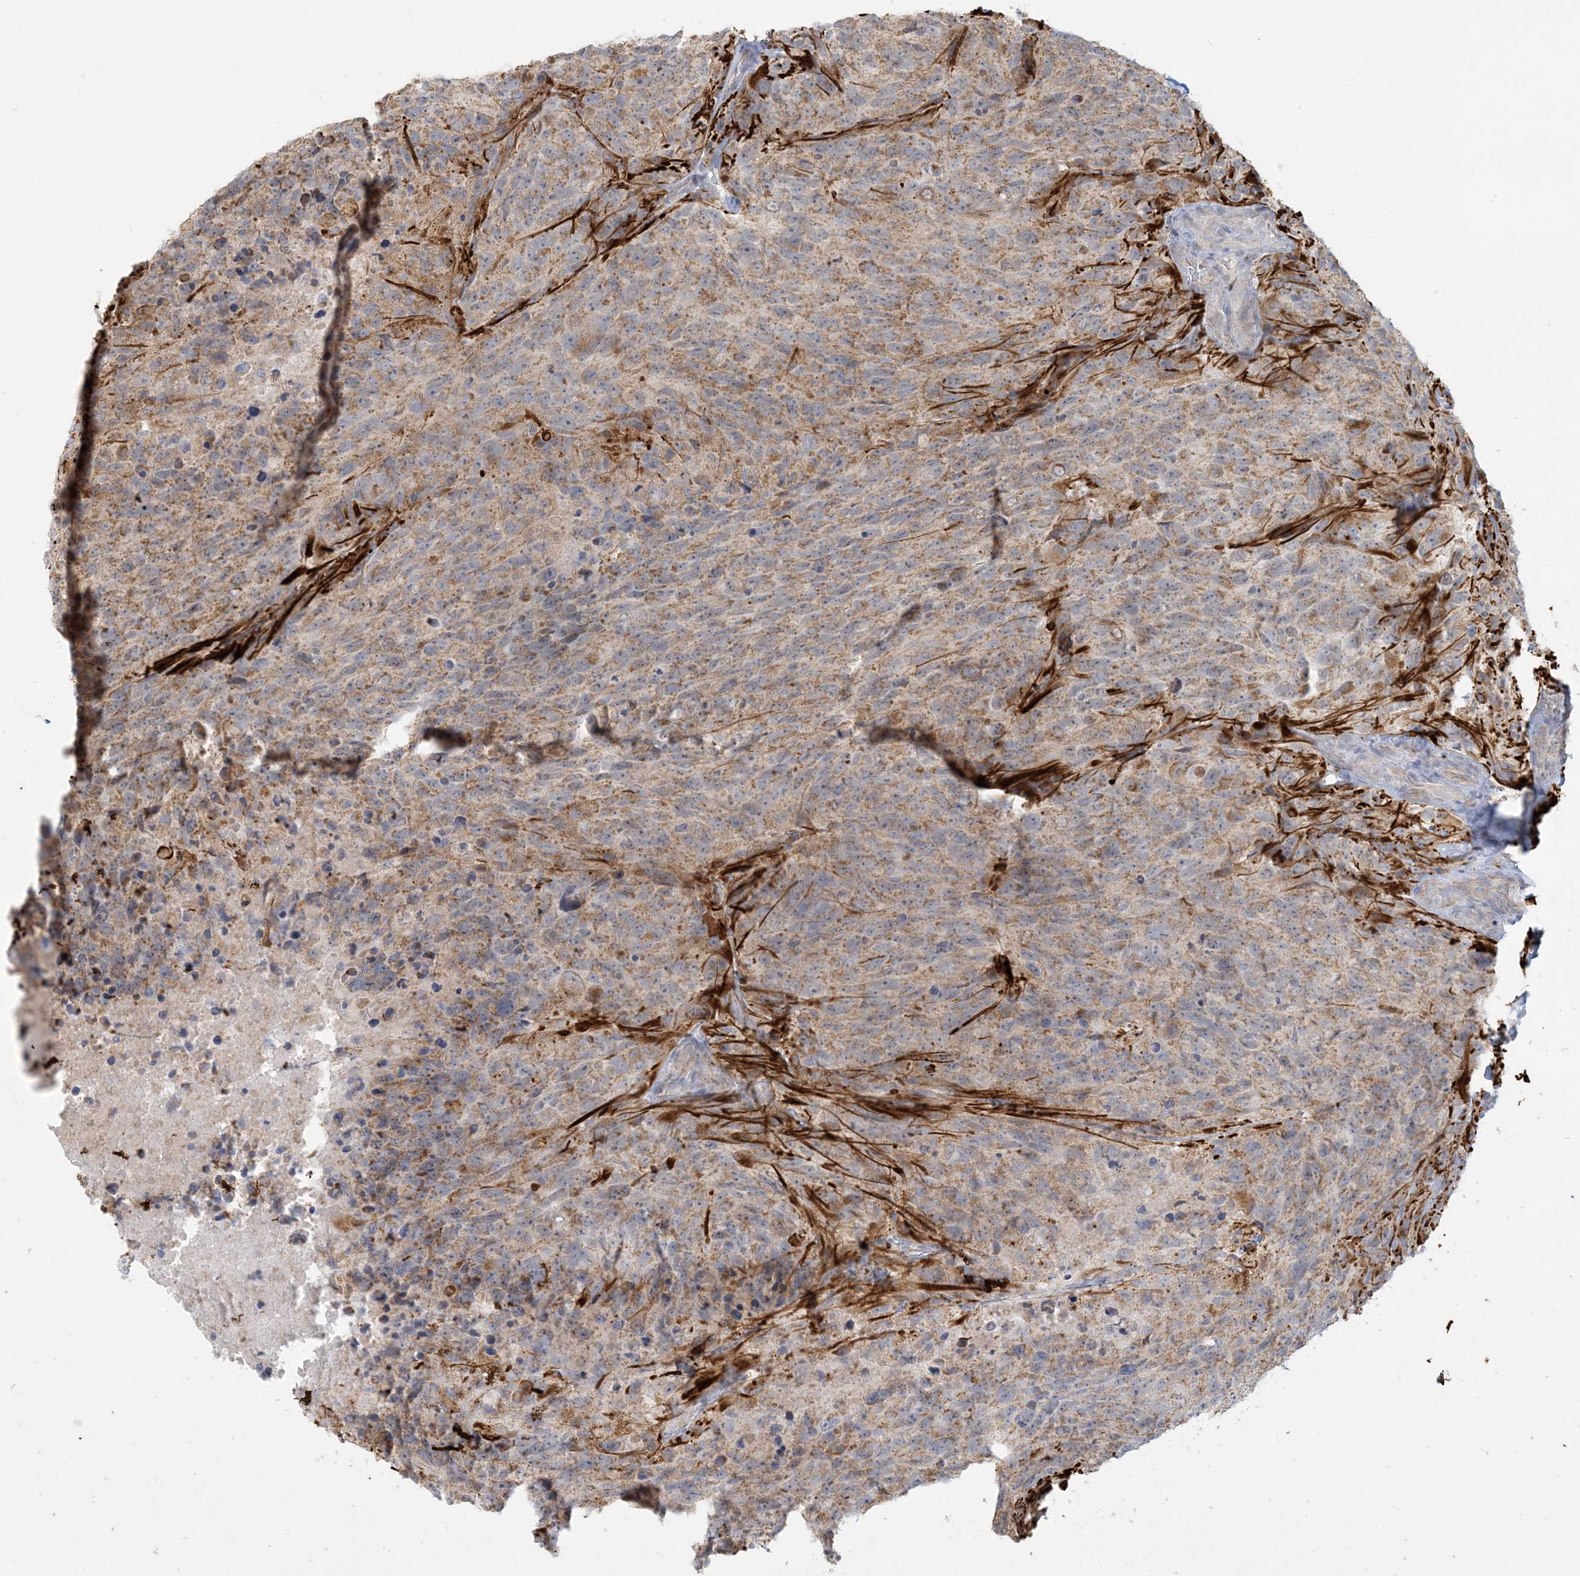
{"staining": {"intensity": "weak", "quantity": "25%-75%", "location": "cytoplasmic/membranous"}, "tissue": "glioma", "cell_type": "Tumor cells", "image_type": "cancer", "snomed": [{"axis": "morphology", "description": "Glioma, malignant, High grade"}, {"axis": "topography", "description": "Brain"}], "caption": "Immunohistochemistry (IHC) micrograph of neoplastic tissue: human high-grade glioma (malignant) stained using immunohistochemistry demonstrates low levels of weak protein expression localized specifically in the cytoplasmic/membranous of tumor cells, appearing as a cytoplasmic/membranous brown color.", "gene": "MCAT", "patient": {"sex": "male", "age": 69}}